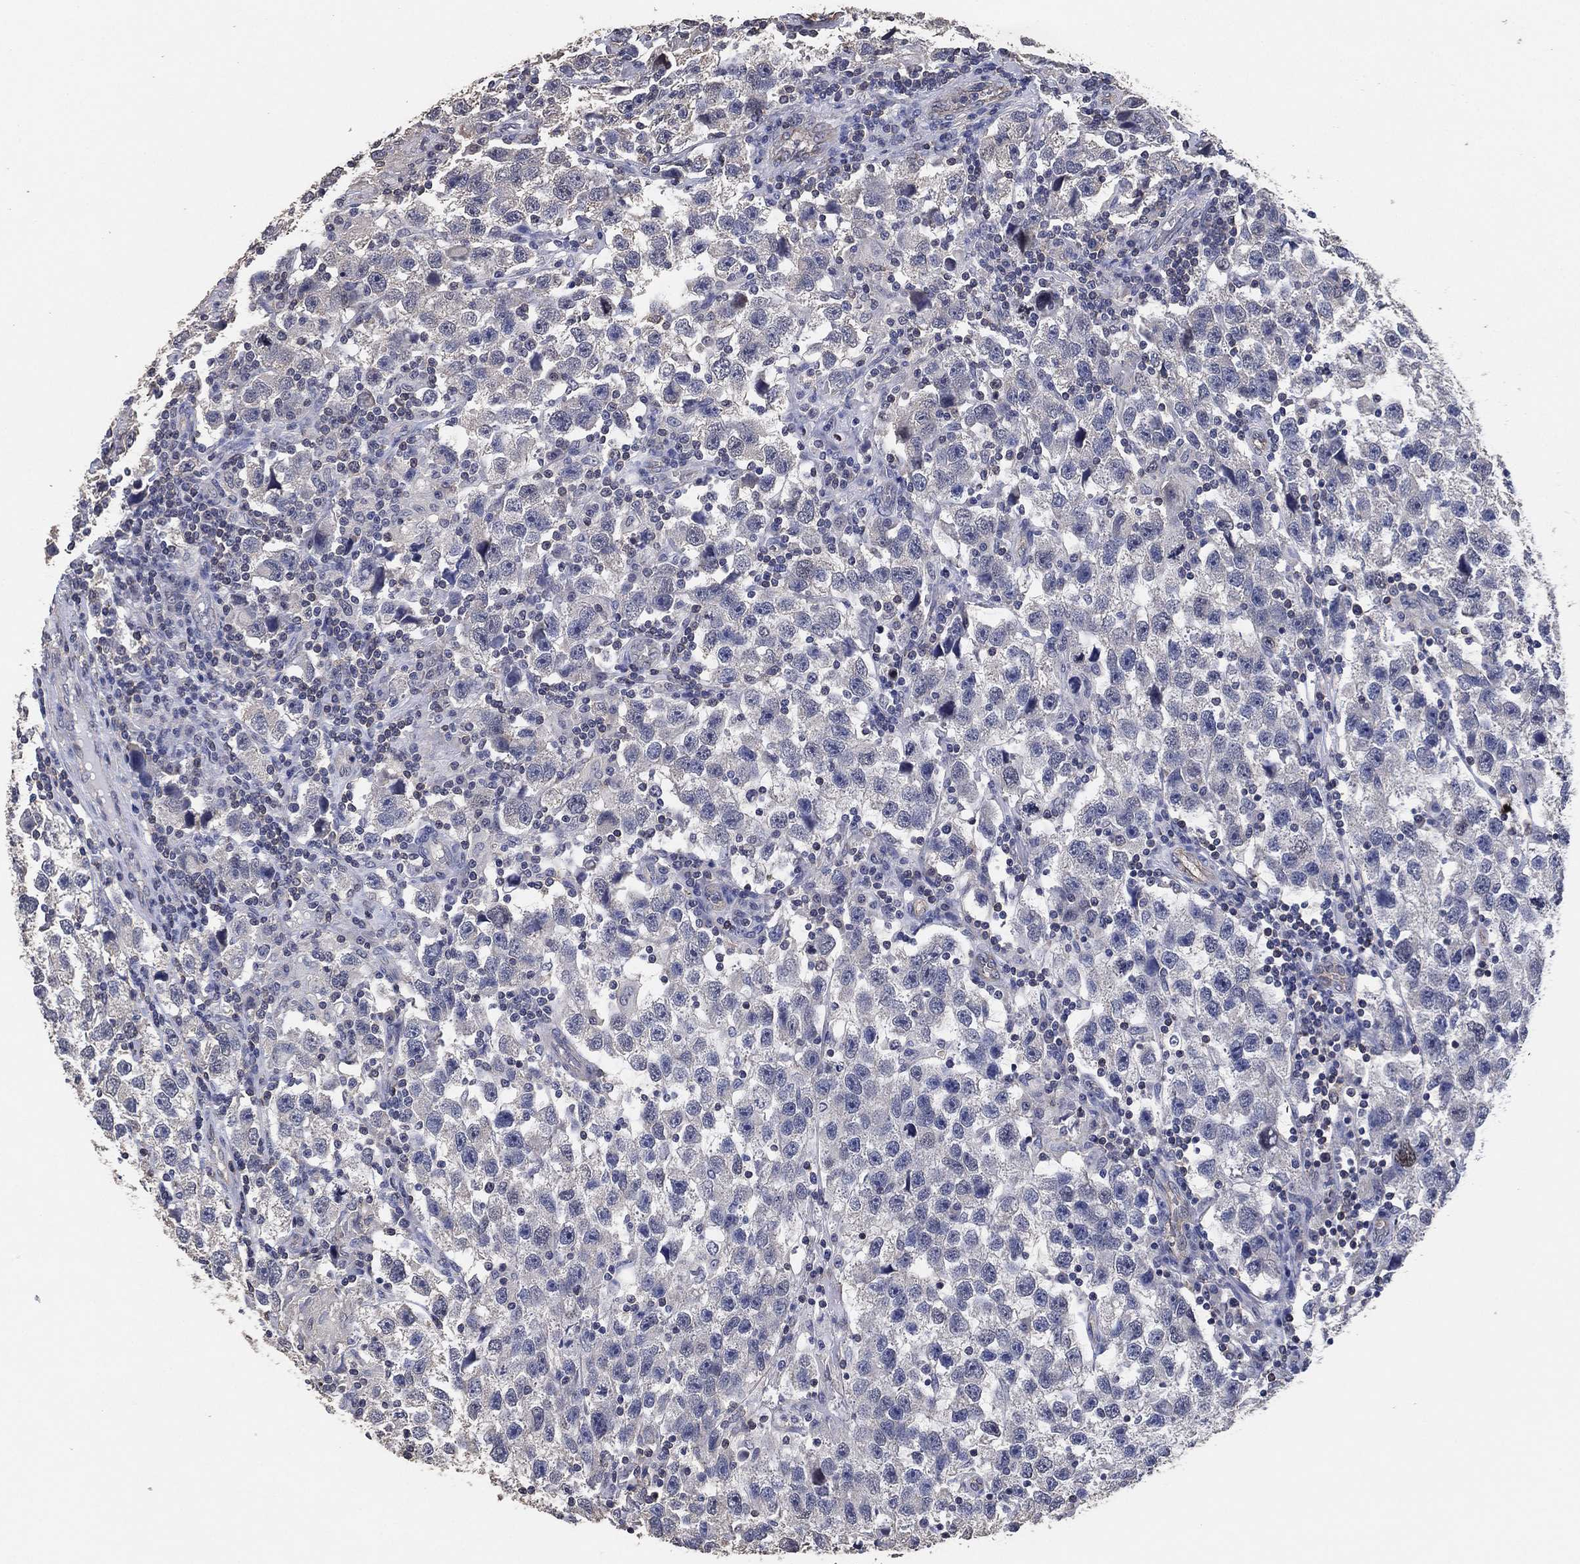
{"staining": {"intensity": "negative", "quantity": "none", "location": "none"}, "tissue": "testis cancer", "cell_type": "Tumor cells", "image_type": "cancer", "snomed": [{"axis": "morphology", "description": "Seminoma, NOS"}, {"axis": "topography", "description": "Testis"}], "caption": "Photomicrograph shows no significant protein expression in tumor cells of testis cancer (seminoma).", "gene": "KLK5", "patient": {"sex": "male", "age": 26}}